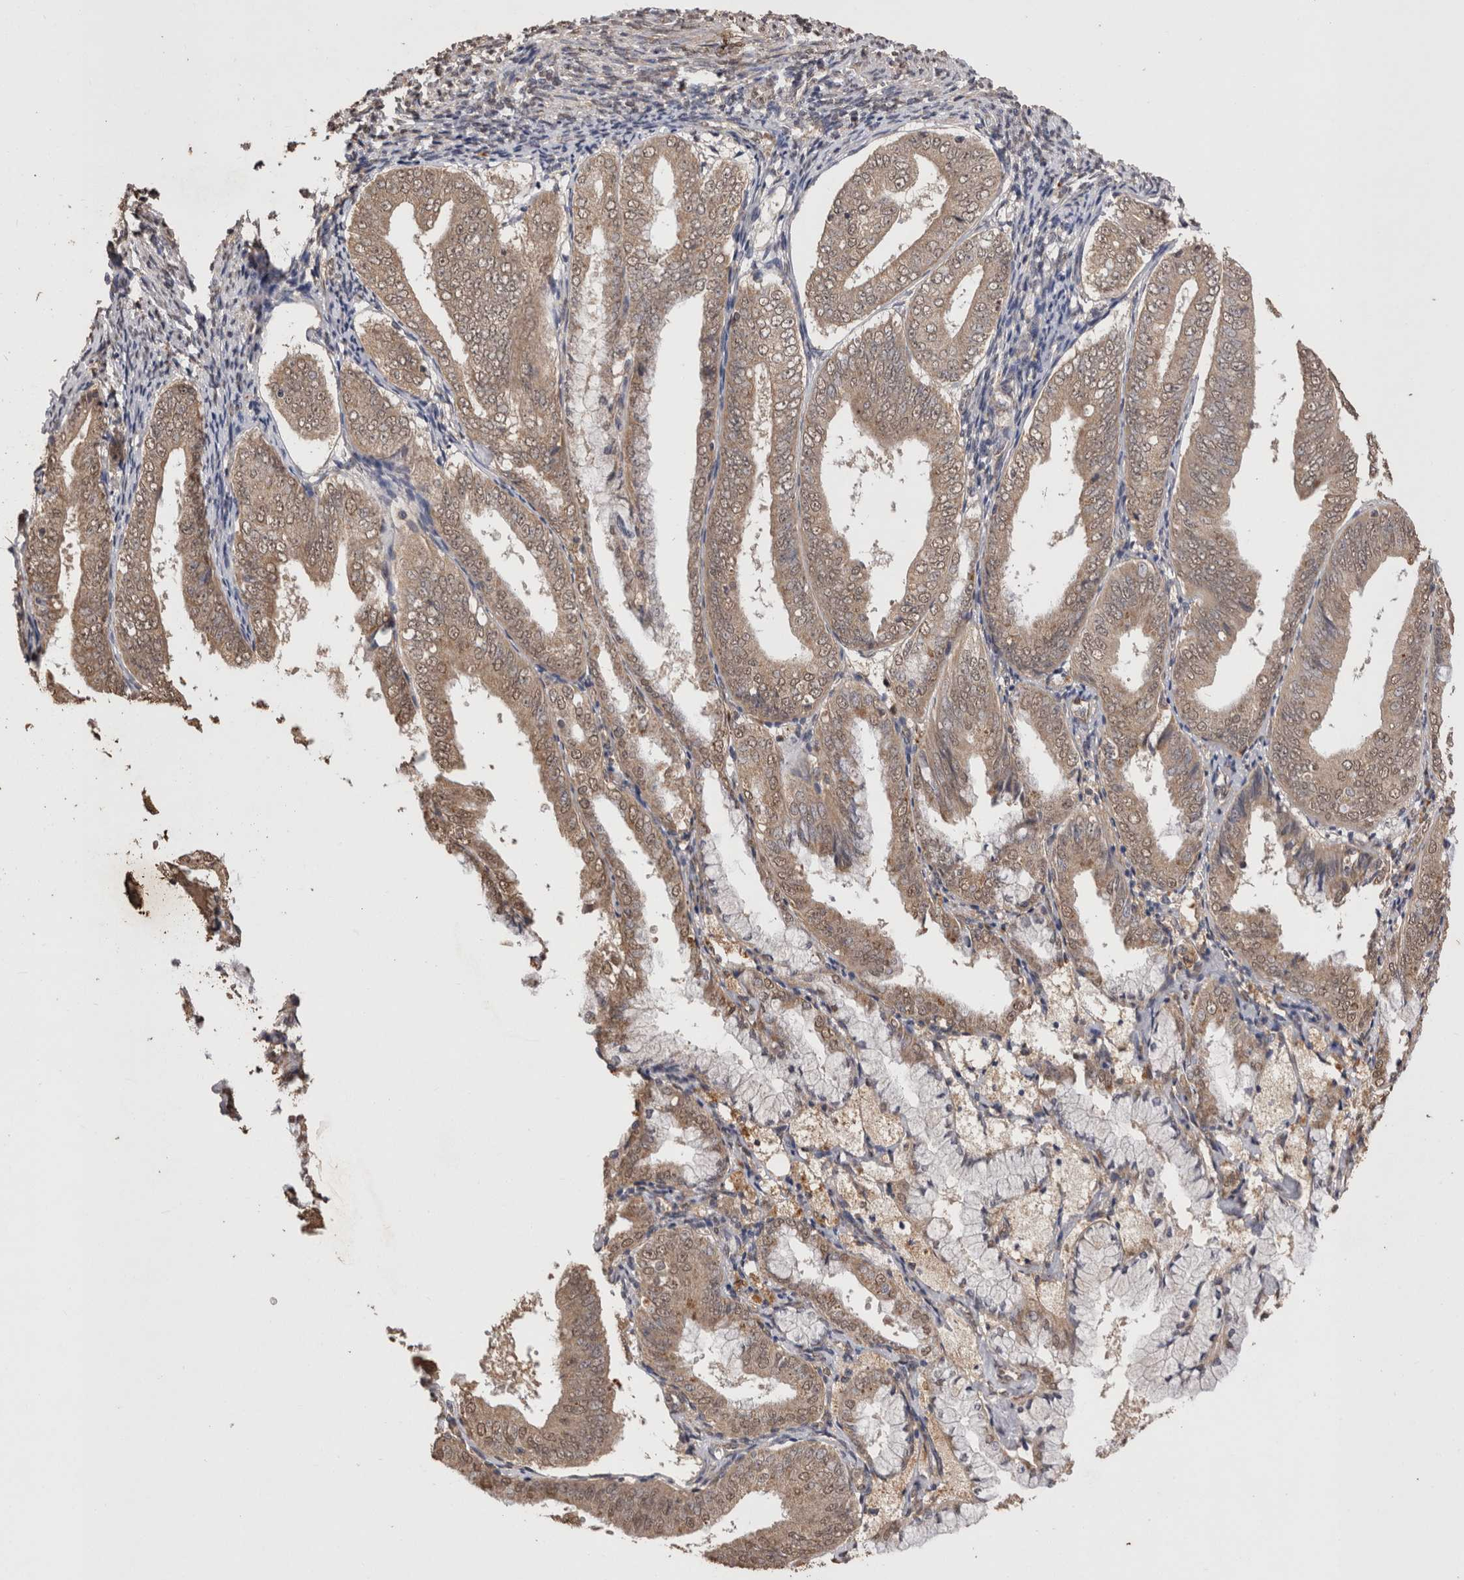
{"staining": {"intensity": "weak", "quantity": ">75%", "location": "cytoplasmic/membranous,nuclear"}, "tissue": "endometrial cancer", "cell_type": "Tumor cells", "image_type": "cancer", "snomed": [{"axis": "morphology", "description": "Adenocarcinoma, NOS"}, {"axis": "topography", "description": "Endometrium"}], "caption": "Immunohistochemistry of human endometrial adenocarcinoma demonstrates low levels of weak cytoplasmic/membranous and nuclear positivity in about >75% of tumor cells.", "gene": "GRK5", "patient": {"sex": "female", "age": 63}}